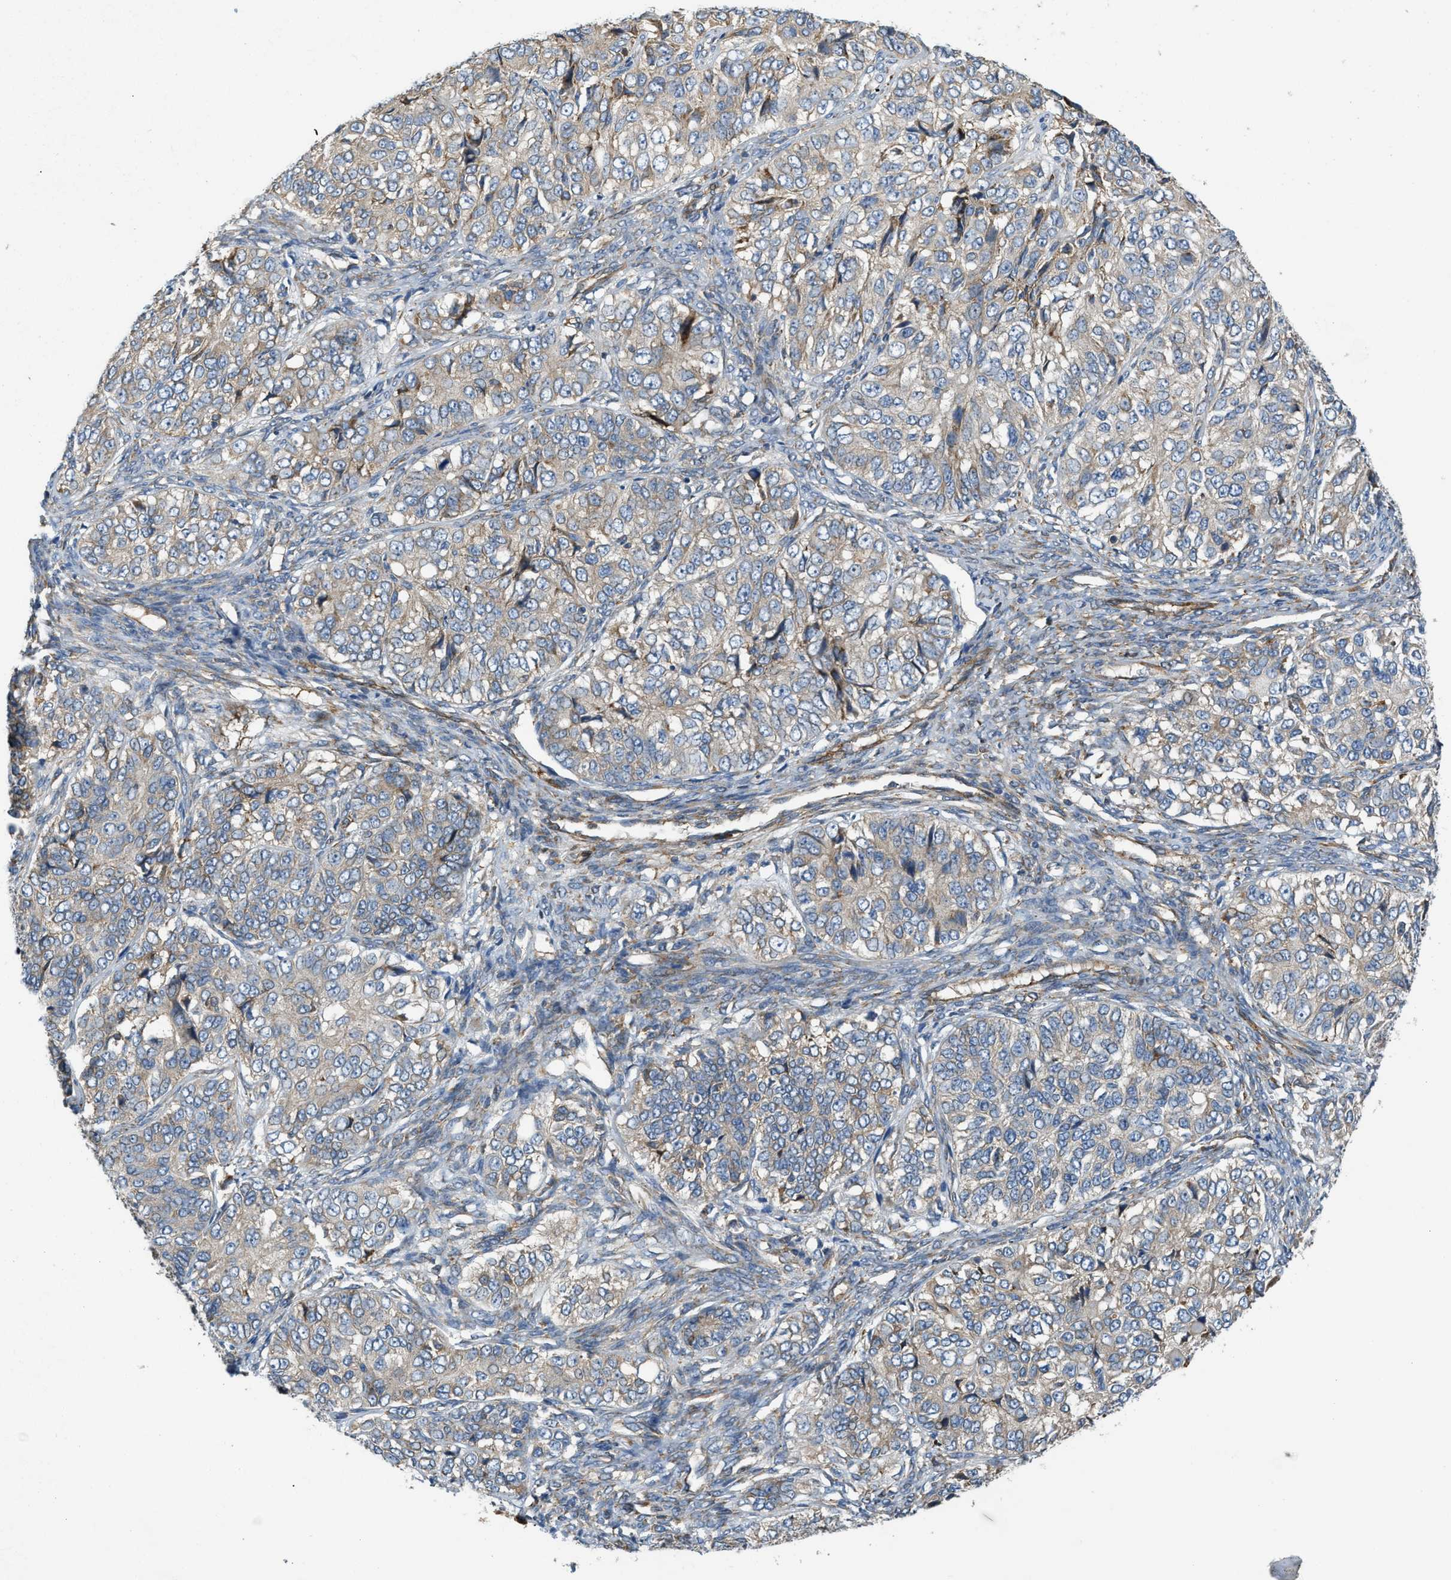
{"staining": {"intensity": "weak", "quantity": "25%-75%", "location": "cytoplasmic/membranous"}, "tissue": "ovarian cancer", "cell_type": "Tumor cells", "image_type": "cancer", "snomed": [{"axis": "morphology", "description": "Carcinoma, endometroid"}, {"axis": "topography", "description": "Ovary"}], "caption": "Ovarian cancer was stained to show a protein in brown. There is low levels of weak cytoplasmic/membranous positivity in approximately 25%-75% of tumor cells.", "gene": "TMEM68", "patient": {"sex": "female", "age": 51}}